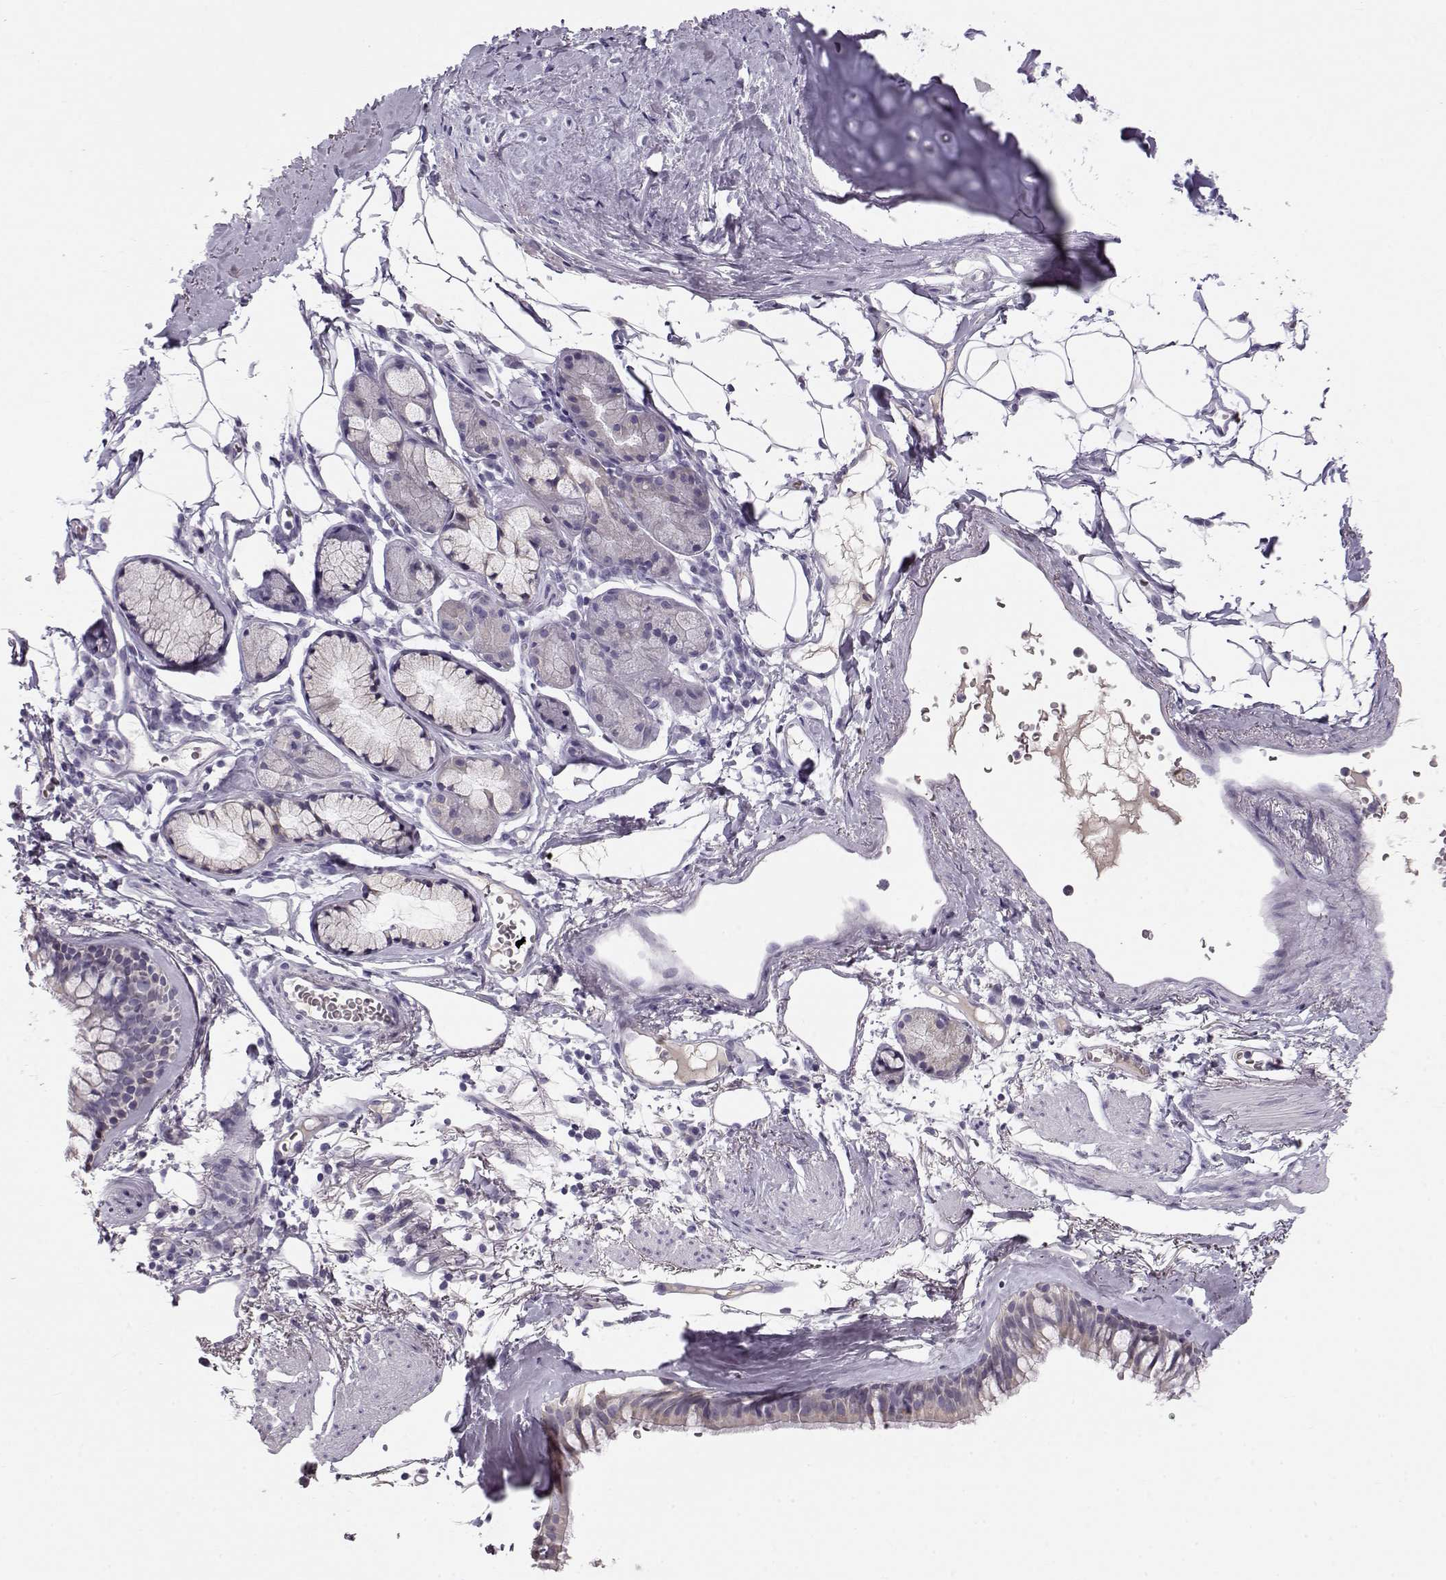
{"staining": {"intensity": "weak", "quantity": "<25%", "location": "cytoplasmic/membranous,nuclear"}, "tissue": "bronchus", "cell_type": "Respiratory epithelial cells", "image_type": "normal", "snomed": [{"axis": "morphology", "description": "Normal tissue, NOS"}, {"axis": "morphology", "description": "Squamous cell carcinoma, NOS"}, {"axis": "topography", "description": "Cartilage tissue"}, {"axis": "topography", "description": "Bronchus"}], "caption": "The micrograph shows no staining of respiratory epithelial cells in normal bronchus.", "gene": "GPR26", "patient": {"sex": "male", "age": 72}}